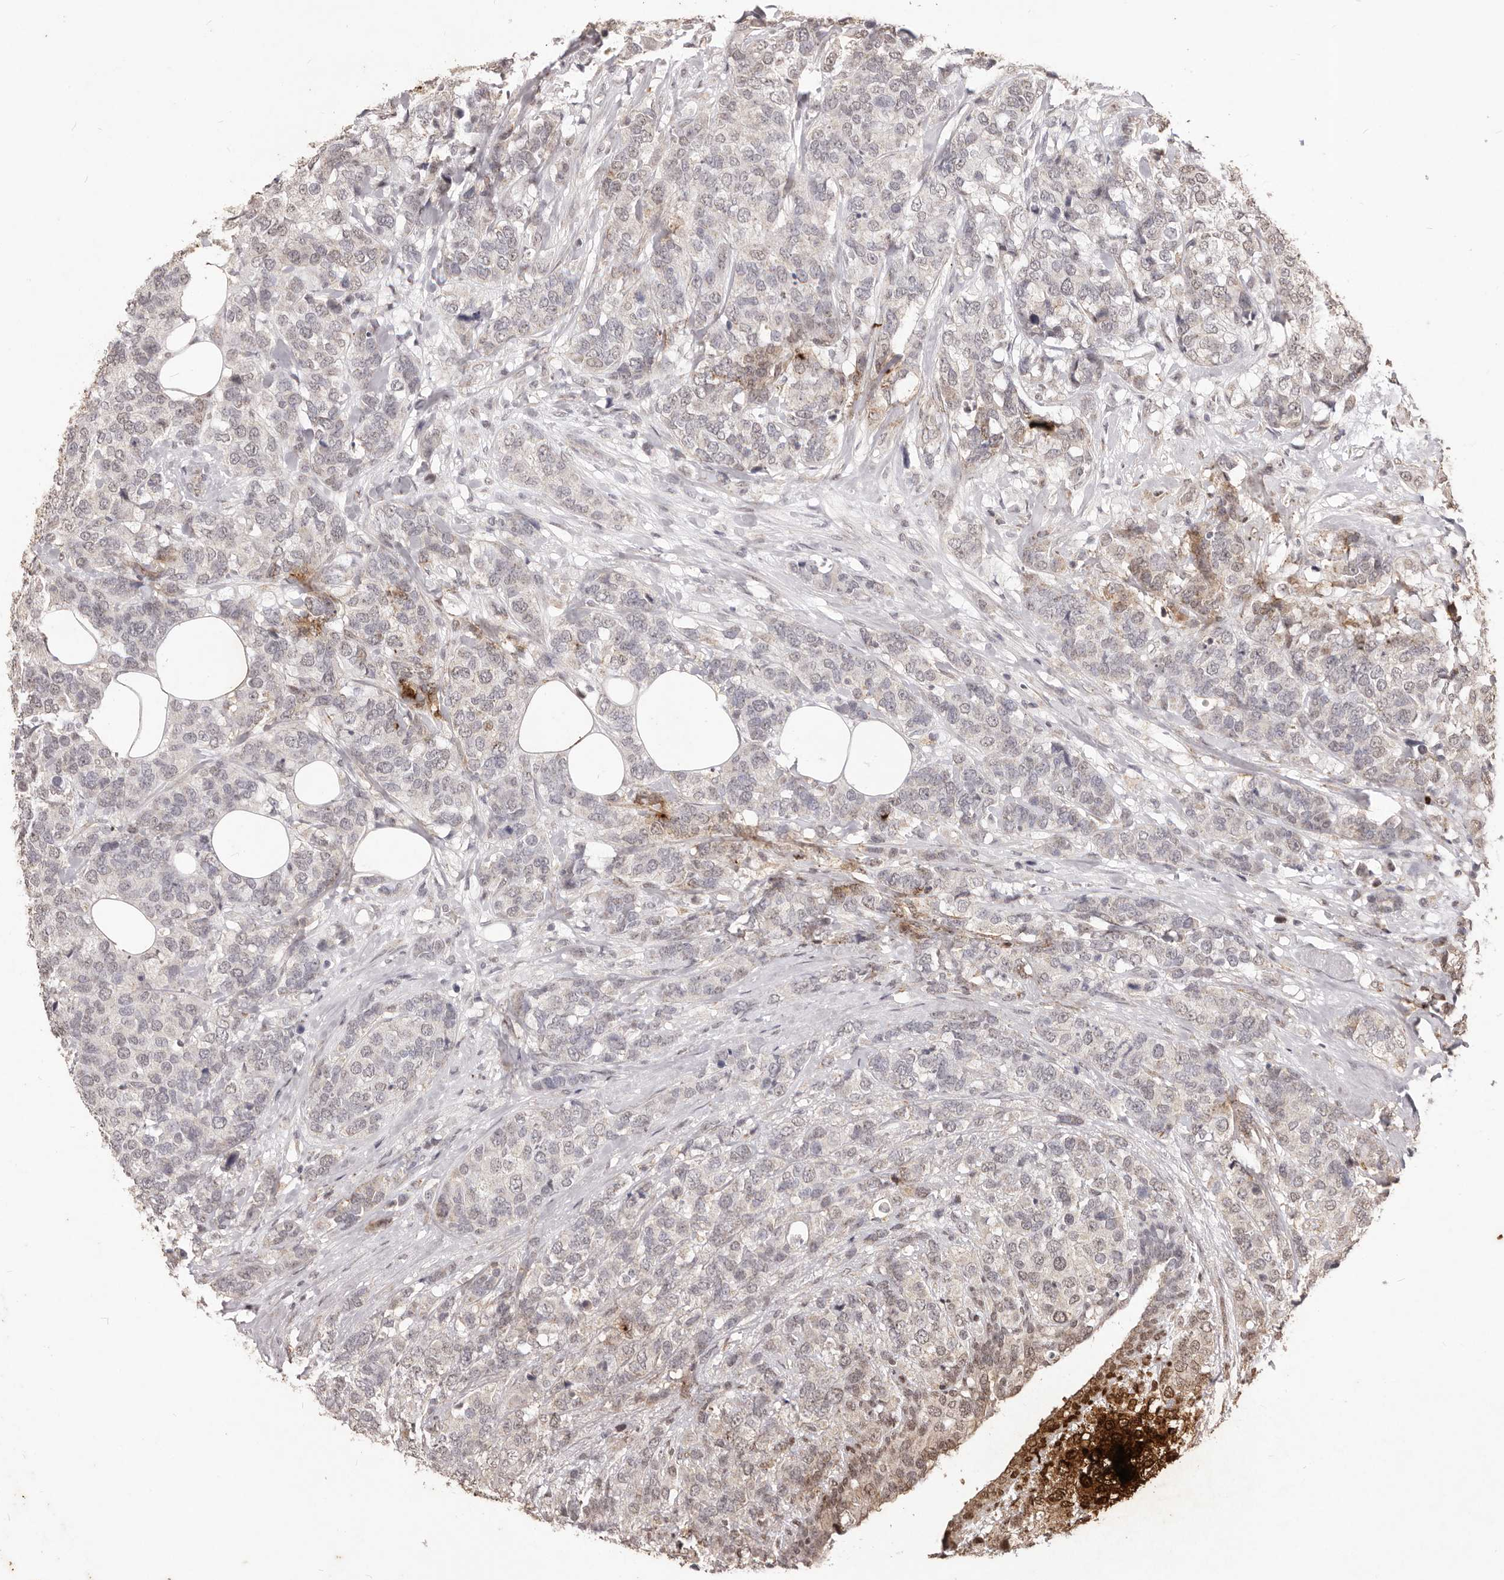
{"staining": {"intensity": "negative", "quantity": "none", "location": "none"}, "tissue": "breast cancer", "cell_type": "Tumor cells", "image_type": "cancer", "snomed": [{"axis": "morphology", "description": "Lobular carcinoma"}, {"axis": "topography", "description": "Breast"}], "caption": "DAB immunohistochemical staining of human breast cancer shows no significant expression in tumor cells.", "gene": "RPS6KA5", "patient": {"sex": "female", "age": 59}}